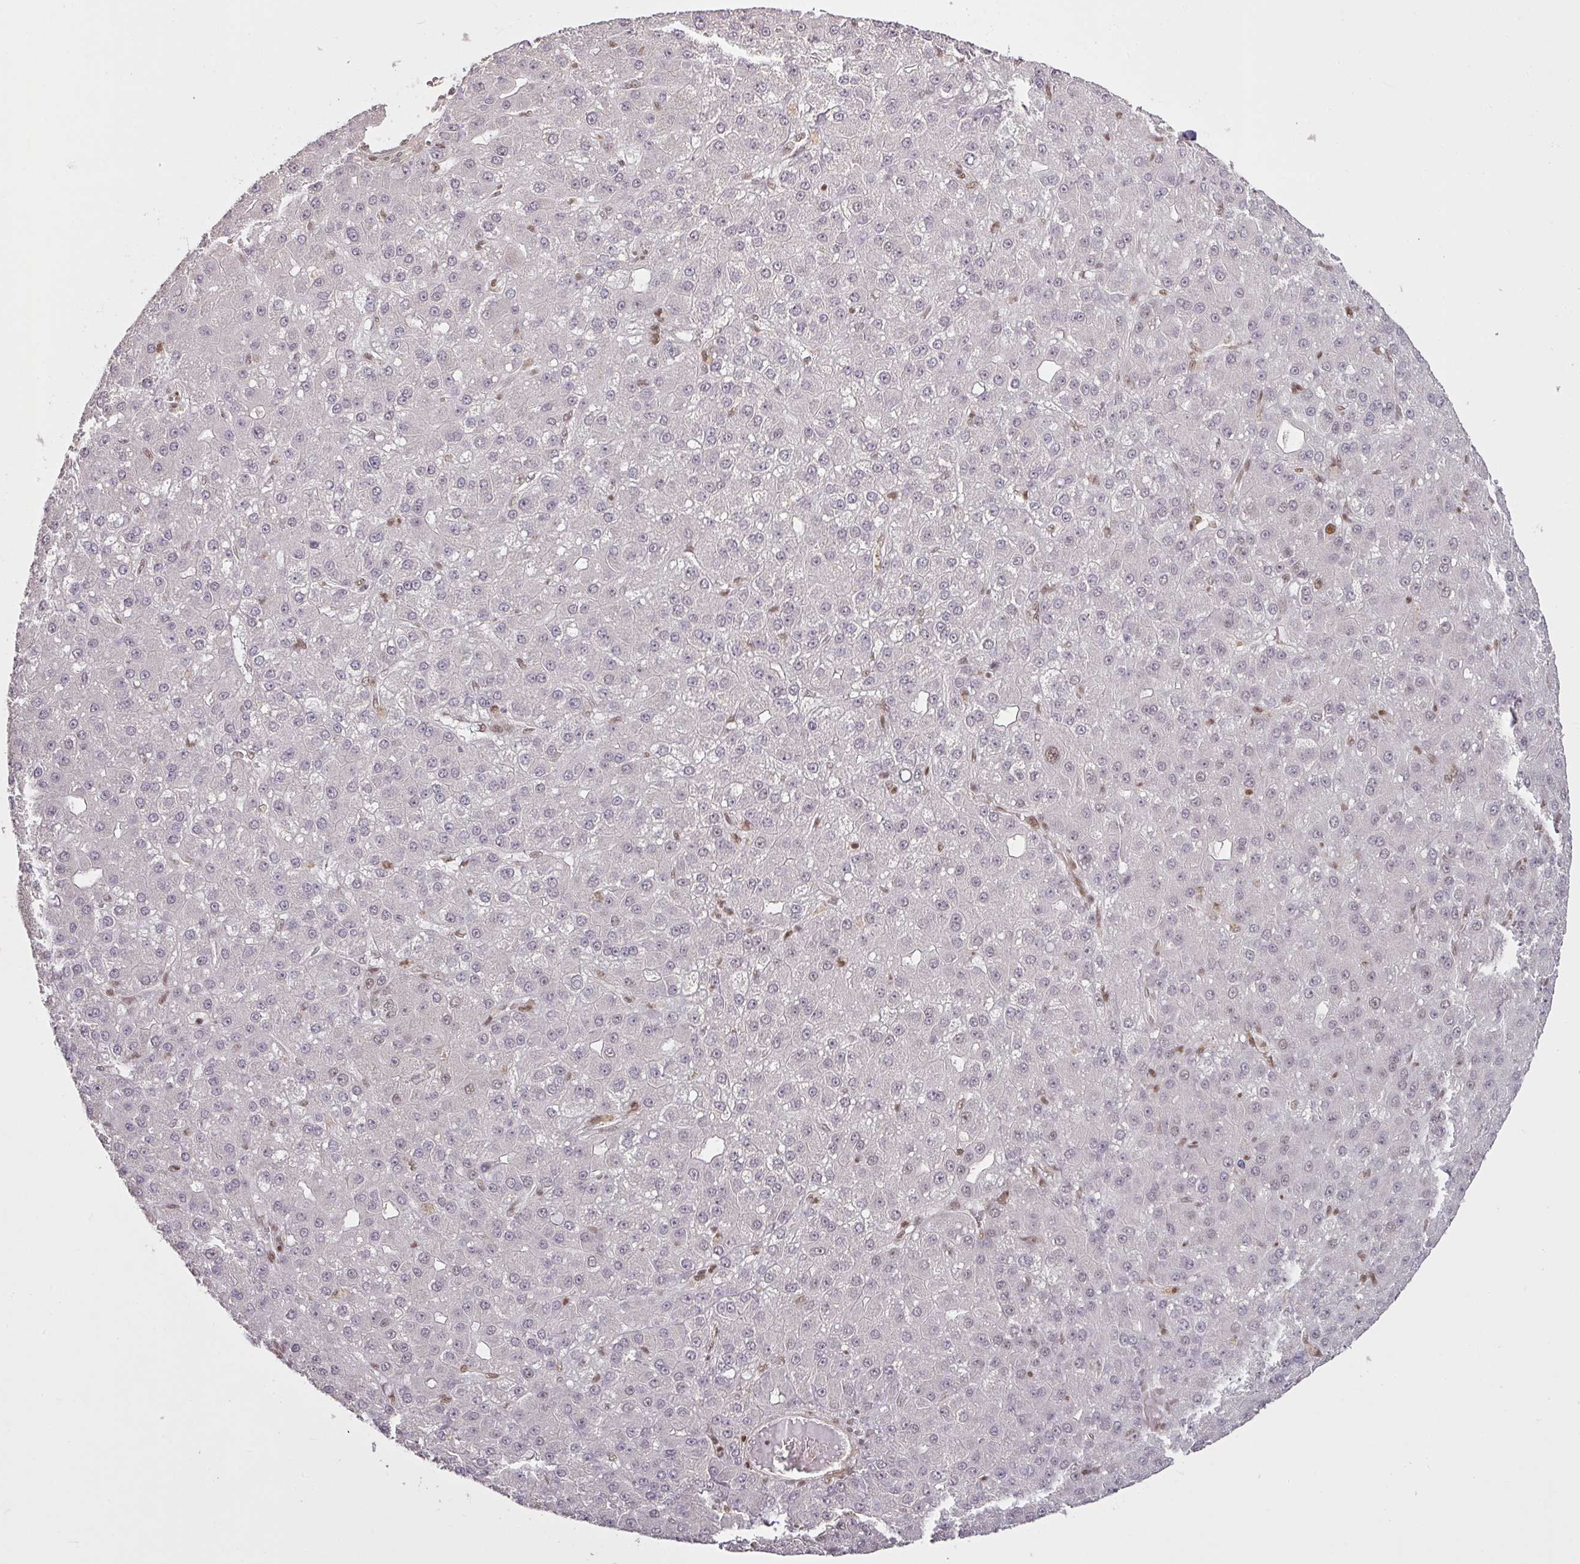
{"staining": {"intensity": "weak", "quantity": "<25%", "location": "nuclear"}, "tissue": "liver cancer", "cell_type": "Tumor cells", "image_type": "cancer", "snomed": [{"axis": "morphology", "description": "Carcinoma, Hepatocellular, NOS"}, {"axis": "topography", "description": "Liver"}], "caption": "High power microscopy photomicrograph of an immunohistochemistry photomicrograph of liver cancer, revealing no significant positivity in tumor cells.", "gene": "GPRIN2", "patient": {"sex": "male", "age": 67}}